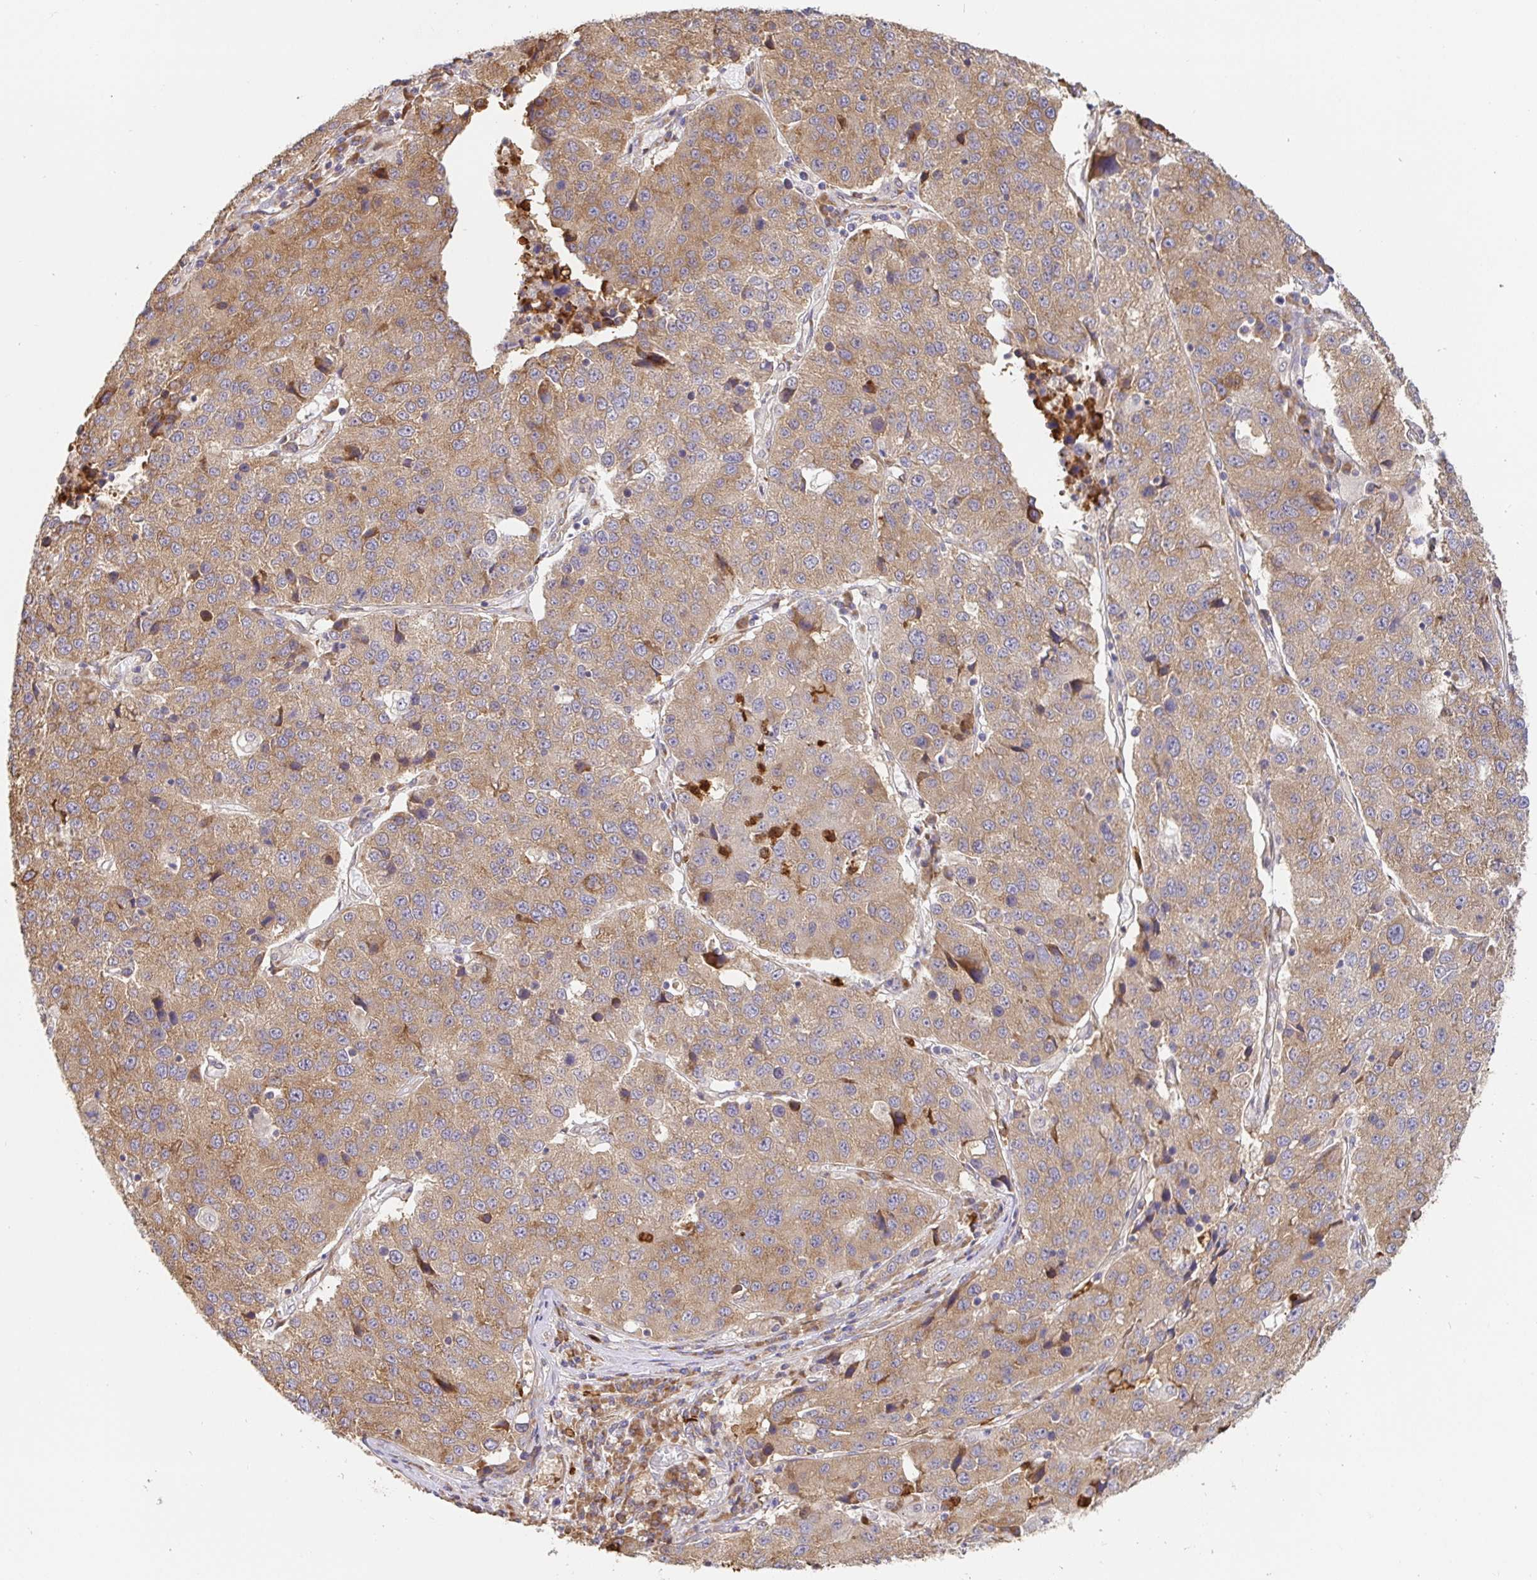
{"staining": {"intensity": "moderate", "quantity": "25%-75%", "location": "cytoplasmic/membranous"}, "tissue": "stomach cancer", "cell_type": "Tumor cells", "image_type": "cancer", "snomed": [{"axis": "morphology", "description": "Adenocarcinoma, NOS"}, {"axis": "topography", "description": "Stomach"}], "caption": "Protein expression analysis of human stomach adenocarcinoma reveals moderate cytoplasmic/membranous positivity in about 25%-75% of tumor cells.", "gene": "PDPK1", "patient": {"sex": "male", "age": 71}}